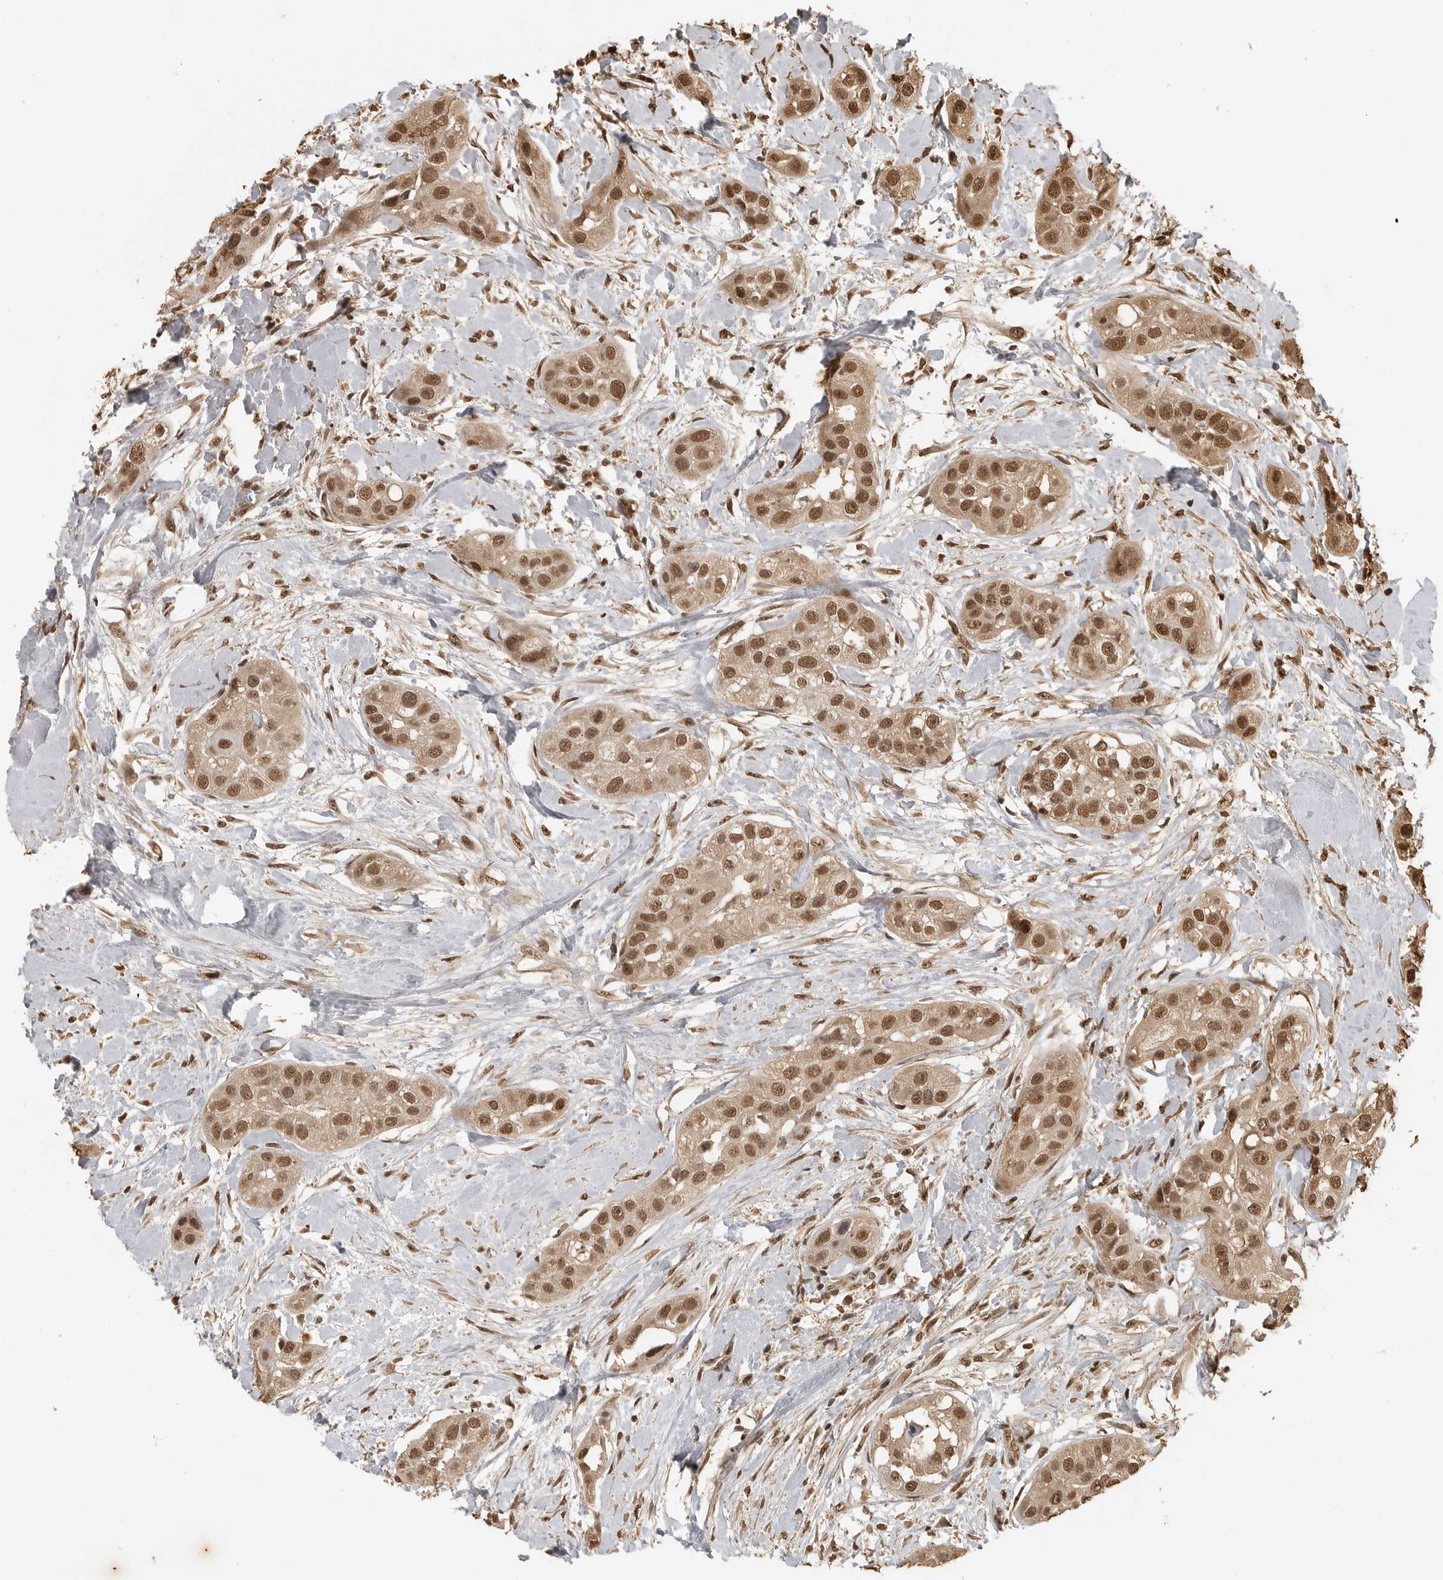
{"staining": {"intensity": "moderate", "quantity": ">75%", "location": "nuclear"}, "tissue": "head and neck cancer", "cell_type": "Tumor cells", "image_type": "cancer", "snomed": [{"axis": "morphology", "description": "Normal tissue, NOS"}, {"axis": "morphology", "description": "Squamous cell carcinoma, NOS"}, {"axis": "topography", "description": "Skeletal muscle"}, {"axis": "topography", "description": "Head-Neck"}], "caption": "Head and neck squamous cell carcinoma stained for a protein (brown) displays moderate nuclear positive staining in about >75% of tumor cells.", "gene": "CLOCK", "patient": {"sex": "male", "age": 51}}